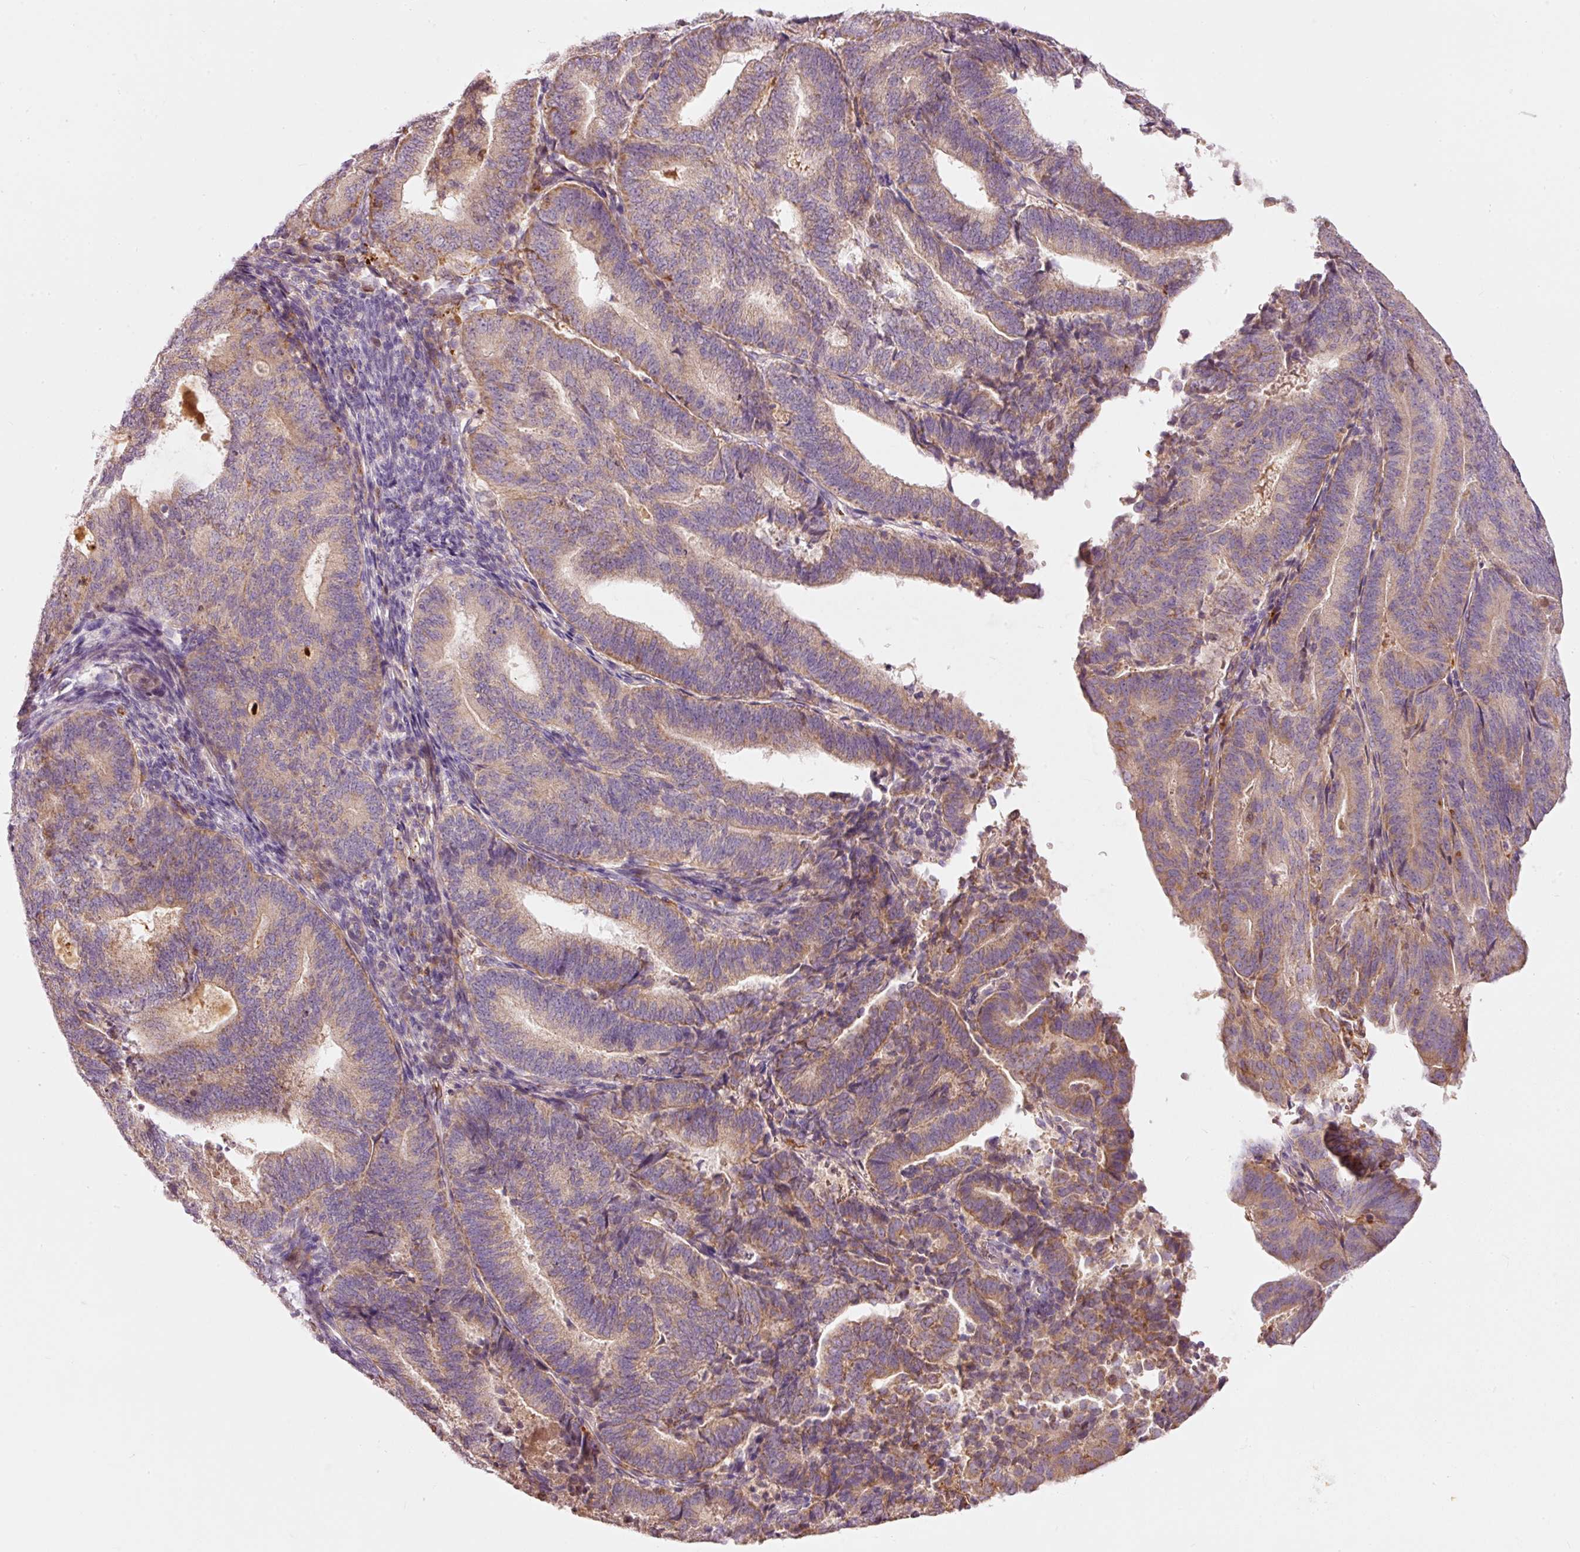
{"staining": {"intensity": "weak", "quantity": ">75%", "location": "cytoplasmic/membranous"}, "tissue": "endometrial cancer", "cell_type": "Tumor cells", "image_type": "cancer", "snomed": [{"axis": "morphology", "description": "Adenocarcinoma, NOS"}, {"axis": "topography", "description": "Endometrium"}], "caption": "The immunohistochemical stain shows weak cytoplasmic/membranous staining in tumor cells of endometrial cancer tissue. (brown staining indicates protein expression, while blue staining denotes nuclei).", "gene": "KLHL21", "patient": {"sex": "female", "age": 70}}